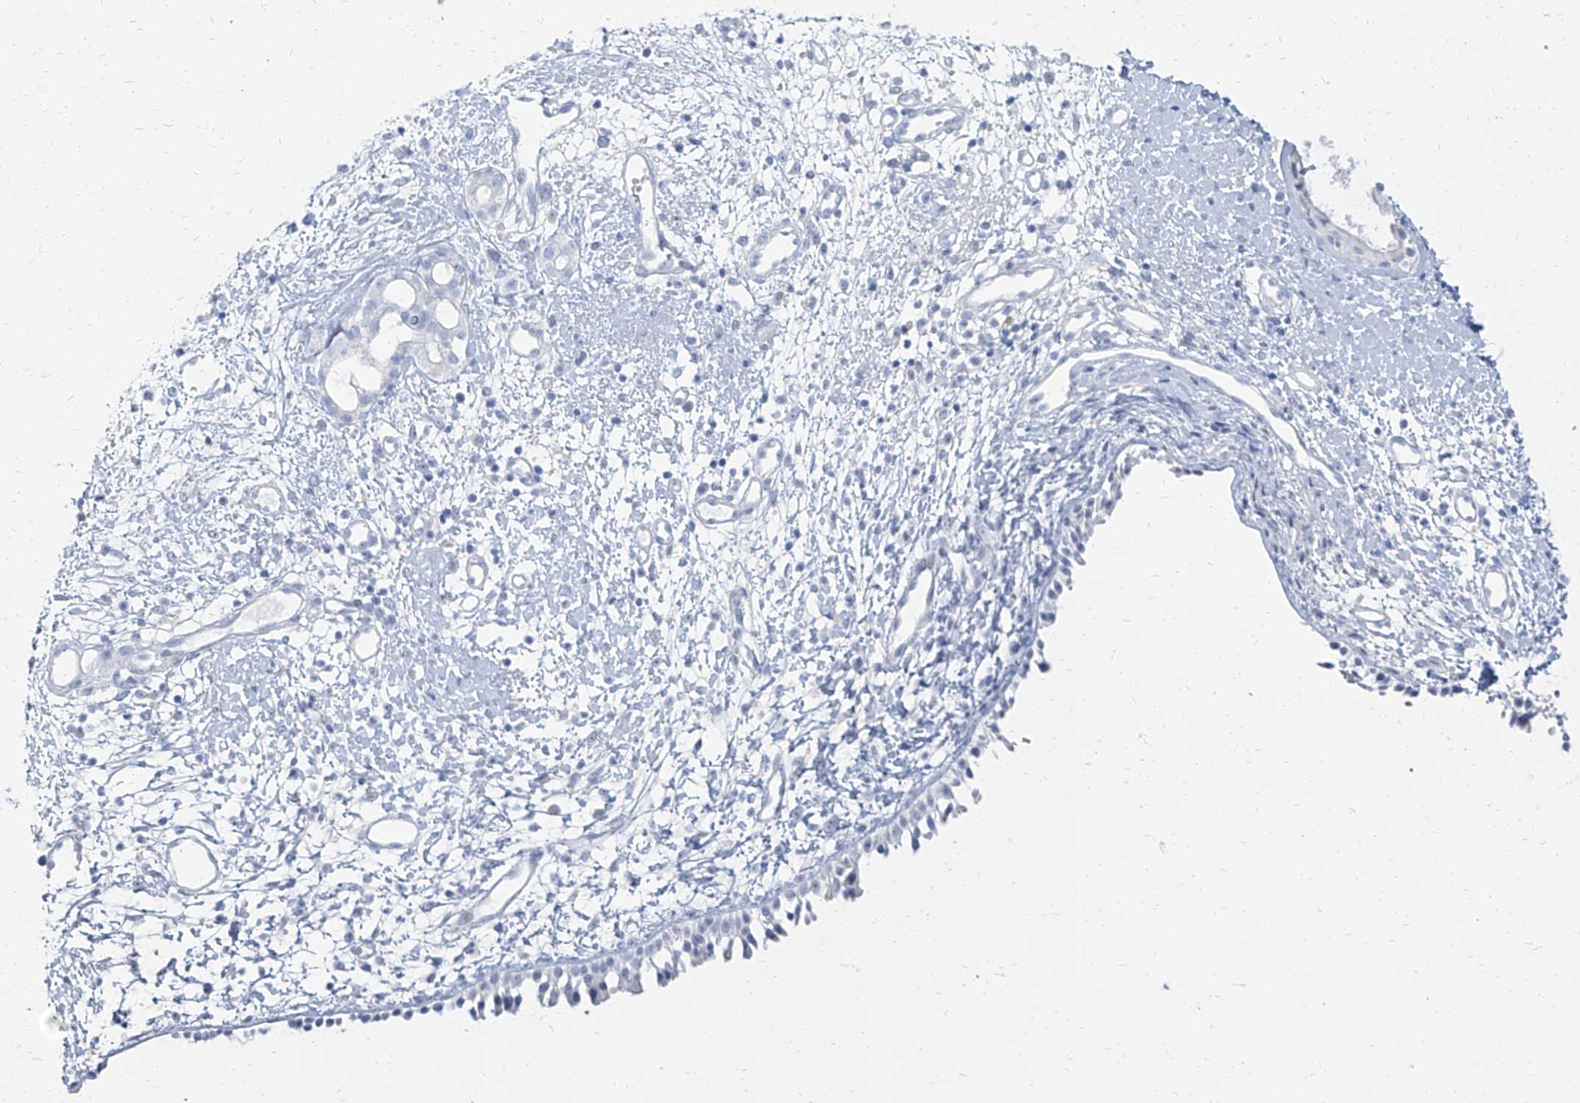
{"staining": {"intensity": "weak", "quantity": "25%-75%", "location": "cytoplasmic/membranous"}, "tissue": "nasopharynx", "cell_type": "Respiratory epithelial cells", "image_type": "normal", "snomed": [{"axis": "morphology", "description": "Normal tissue, NOS"}, {"axis": "topography", "description": "Nasopharynx"}], "caption": "Immunohistochemistry (IHC) micrograph of unremarkable nasopharynx stained for a protein (brown), which displays low levels of weak cytoplasmic/membranous expression in about 25%-75% of respiratory epithelial cells.", "gene": "TXLNB", "patient": {"sex": "male", "age": 22}}